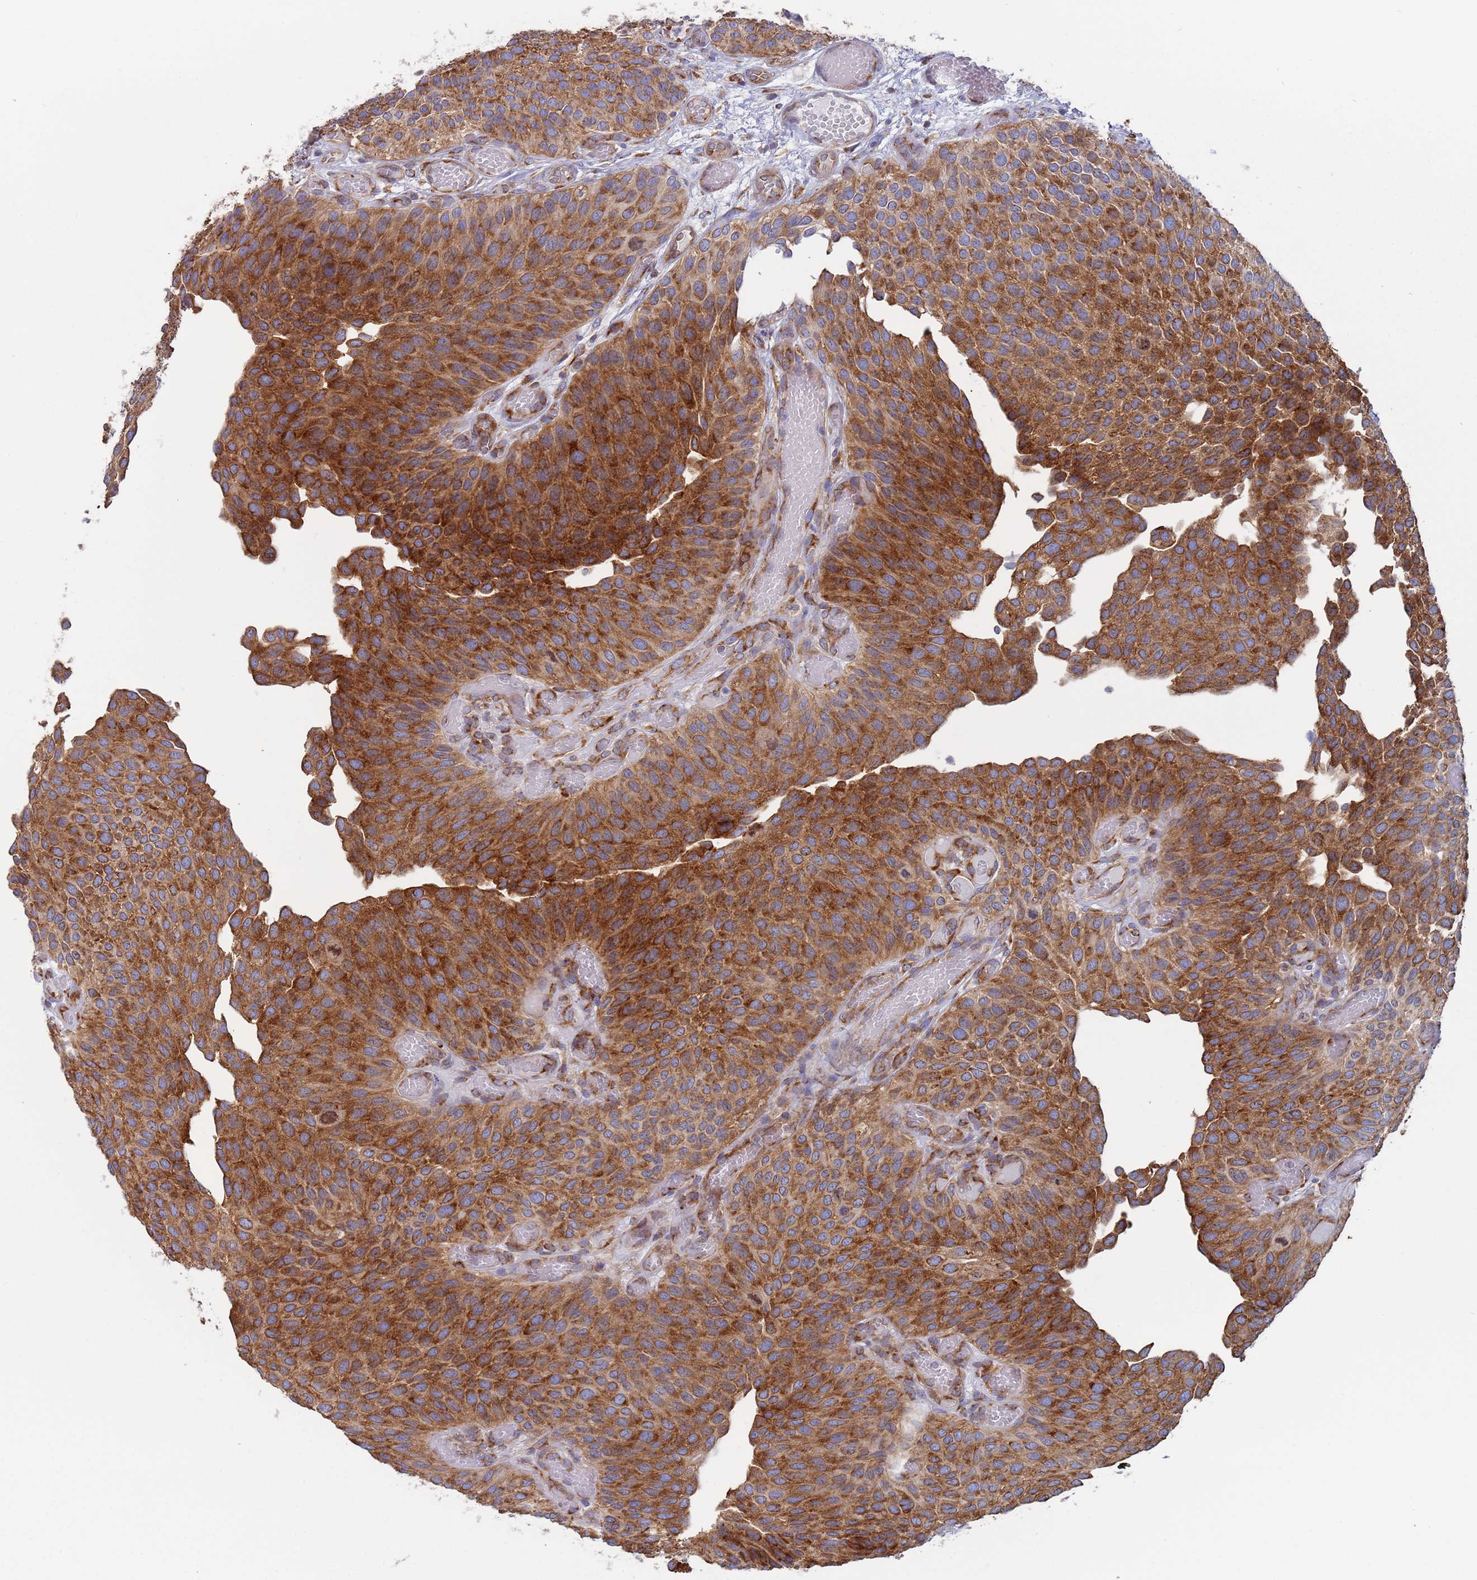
{"staining": {"intensity": "strong", "quantity": ">75%", "location": "cytoplasmic/membranous"}, "tissue": "urothelial cancer", "cell_type": "Tumor cells", "image_type": "cancer", "snomed": [{"axis": "morphology", "description": "Urothelial carcinoma, Low grade"}, {"axis": "topography", "description": "Urinary bladder"}], "caption": "High-magnification brightfield microscopy of urothelial cancer stained with DAB (3,3'-diaminobenzidine) (brown) and counterstained with hematoxylin (blue). tumor cells exhibit strong cytoplasmic/membranous positivity is seen in approximately>75% of cells.", "gene": "ZNF844", "patient": {"sex": "male", "age": 89}}